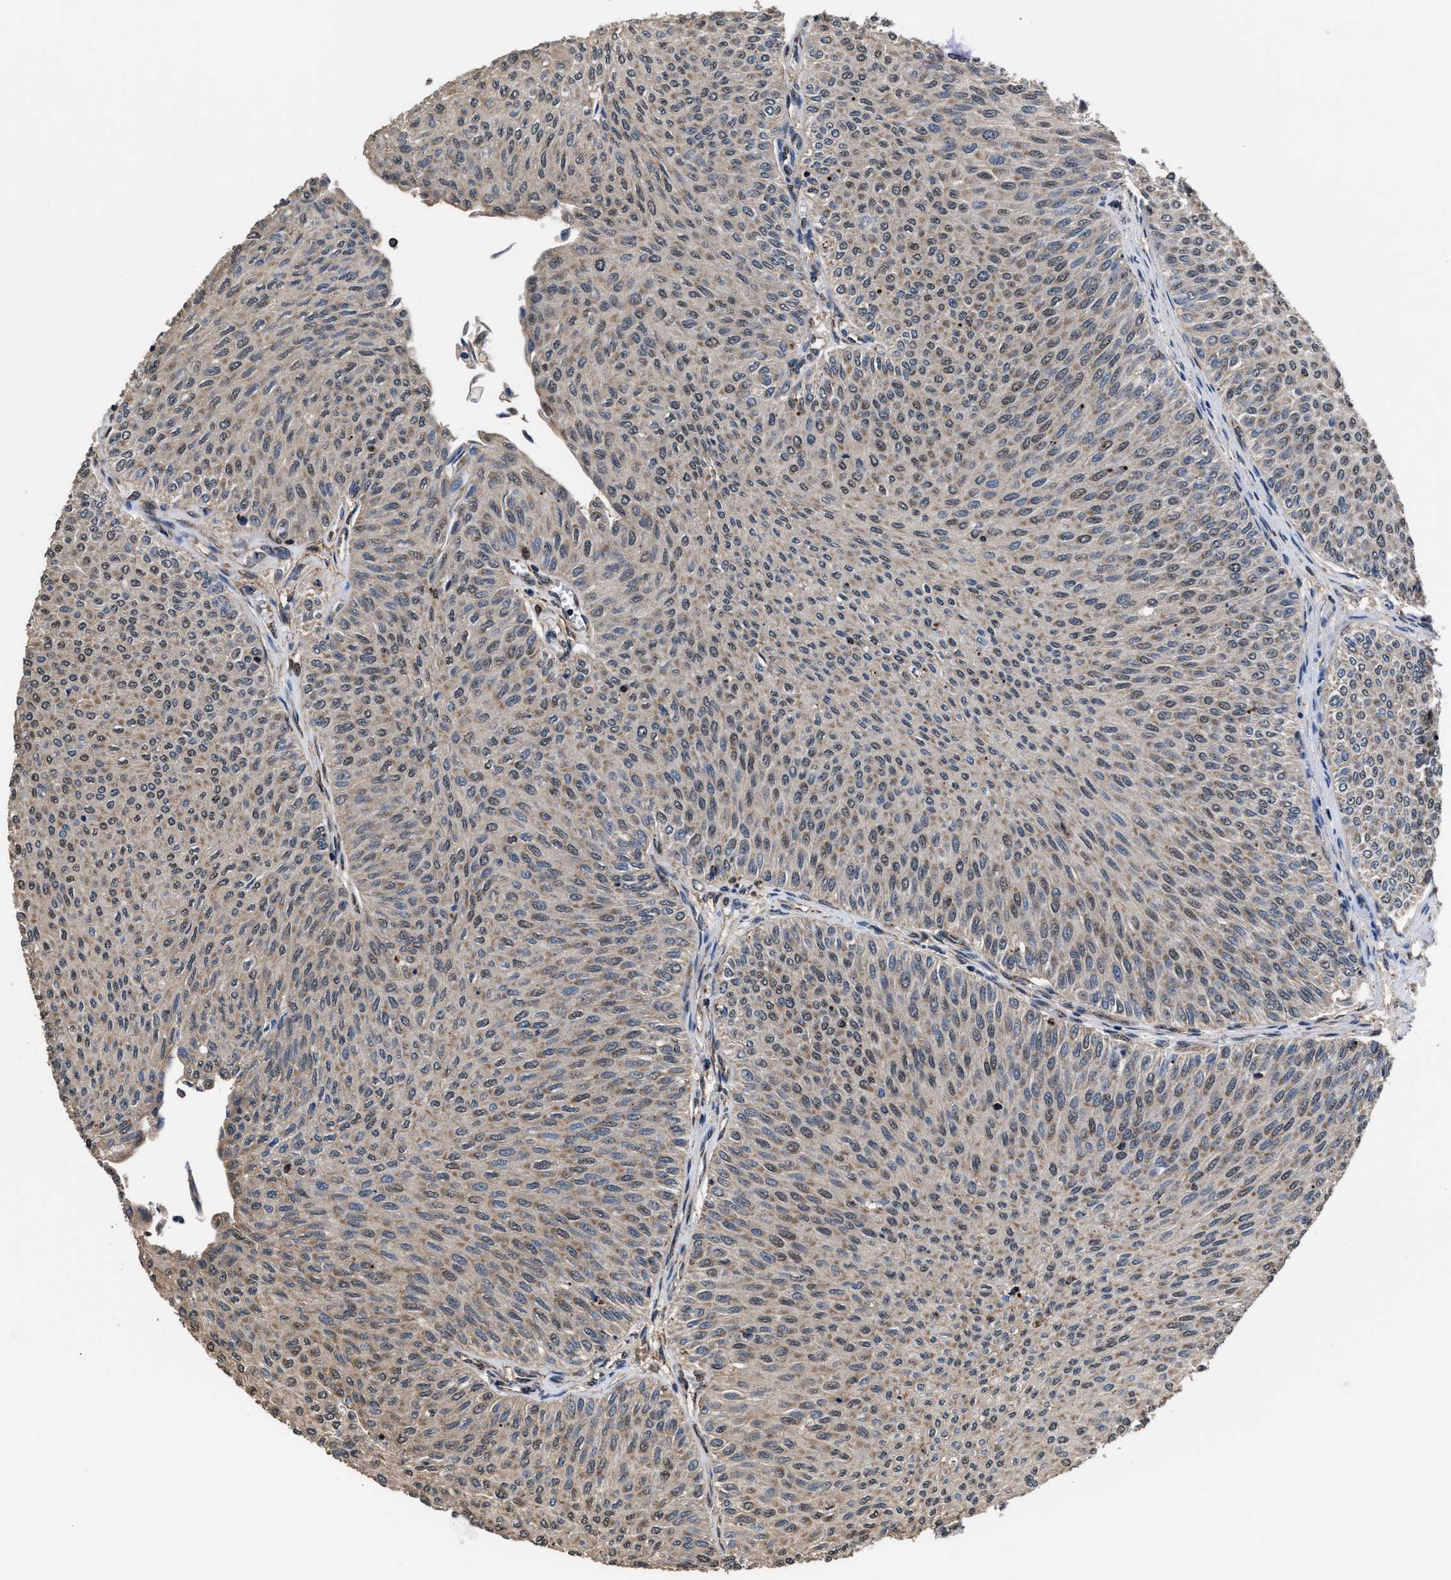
{"staining": {"intensity": "weak", "quantity": ">75%", "location": "cytoplasmic/membranous,nuclear"}, "tissue": "urothelial cancer", "cell_type": "Tumor cells", "image_type": "cancer", "snomed": [{"axis": "morphology", "description": "Urothelial carcinoma, Low grade"}, {"axis": "topography", "description": "Urinary bladder"}], "caption": "IHC image of human urothelial cancer stained for a protein (brown), which demonstrates low levels of weak cytoplasmic/membranous and nuclear expression in approximately >75% of tumor cells.", "gene": "ACLY", "patient": {"sex": "male", "age": 78}}